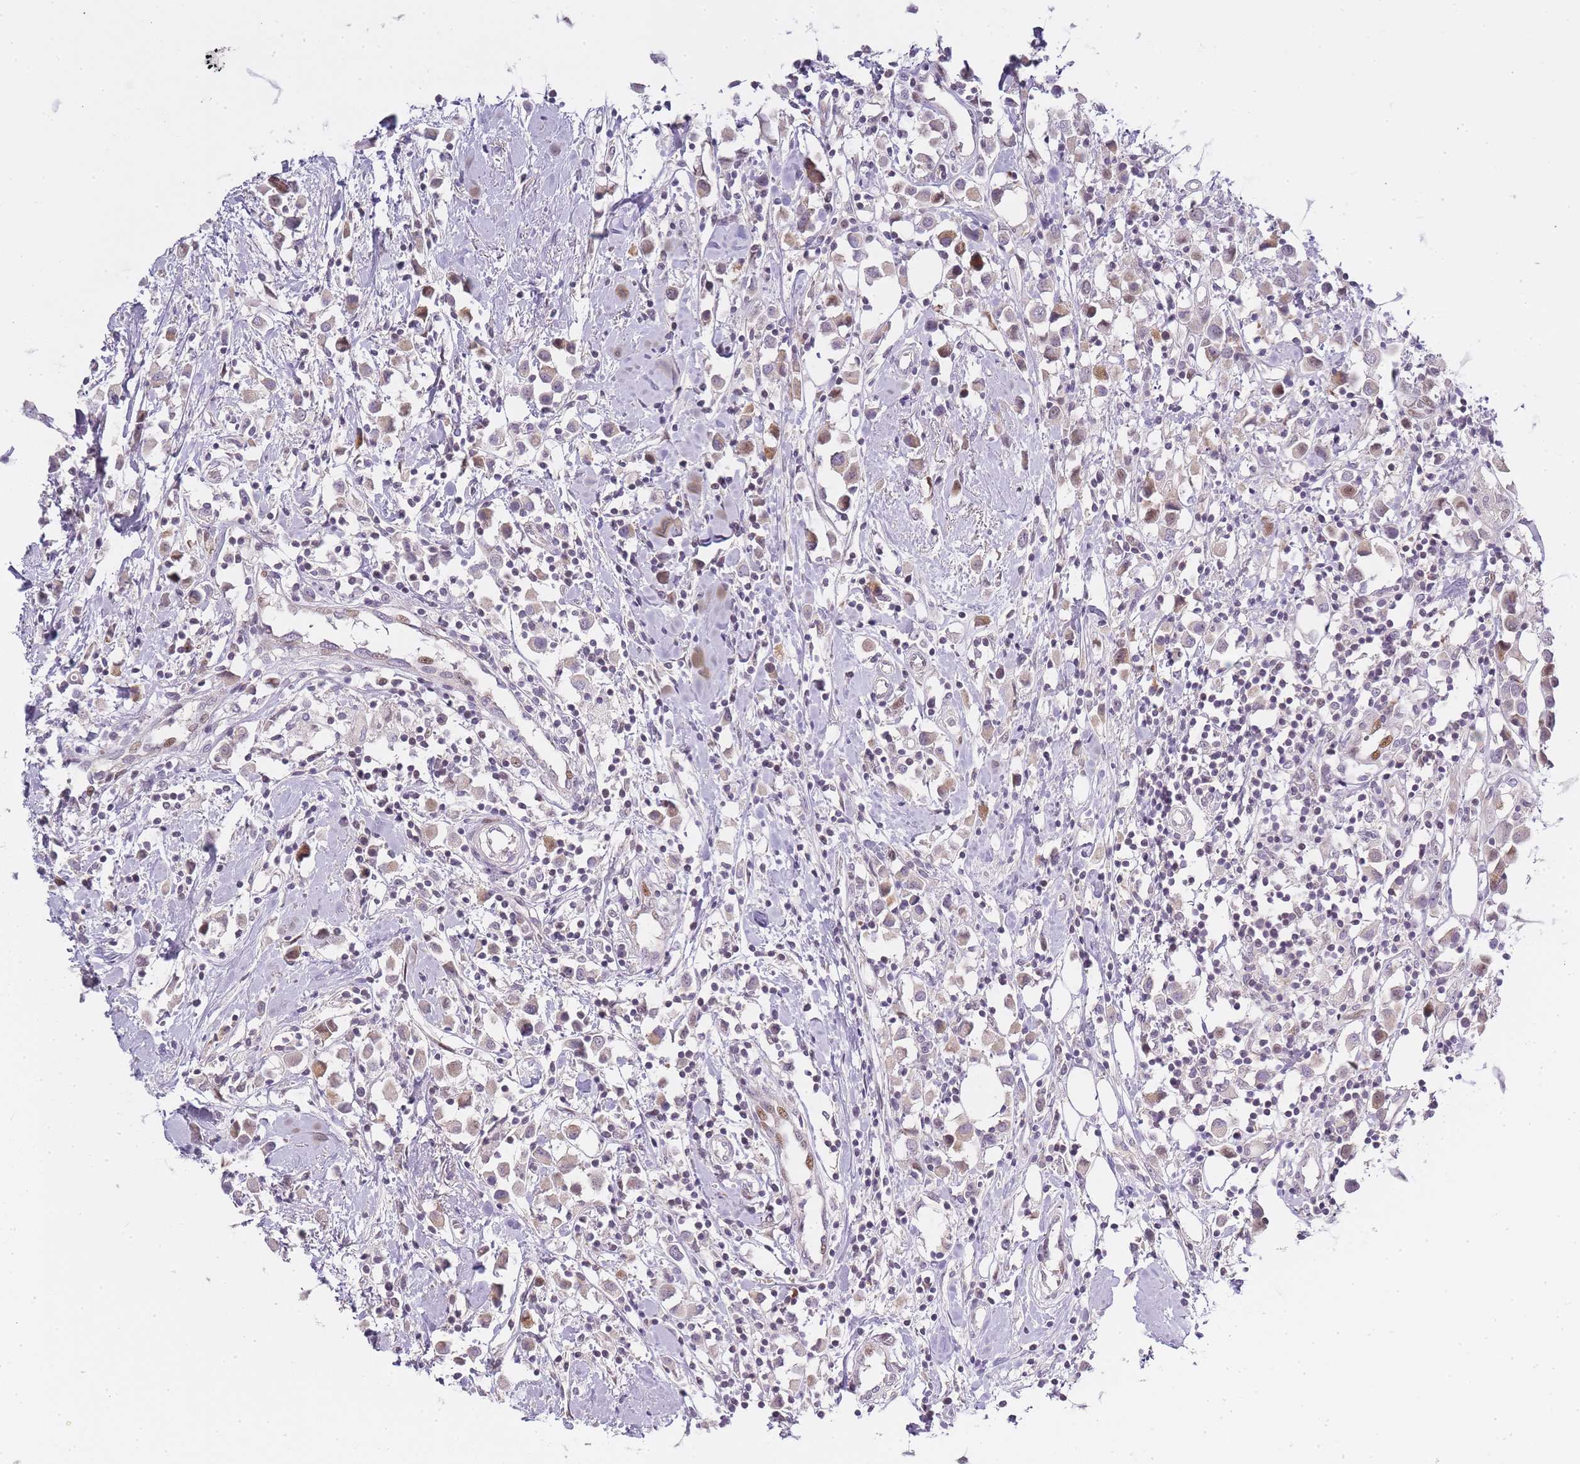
{"staining": {"intensity": "moderate", "quantity": "<25%", "location": "cytoplasmic/membranous"}, "tissue": "breast cancer", "cell_type": "Tumor cells", "image_type": "cancer", "snomed": [{"axis": "morphology", "description": "Duct carcinoma"}, {"axis": "topography", "description": "Breast"}], "caption": "Protein staining shows moderate cytoplasmic/membranous staining in about <25% of tumor cells in breast cancer (infiltrating ductal carcinoma). The staining is performed using DAB (3,3'-diaminobenzidine) brown chromogen to label protein expression. The nuclei are counter-stained blue using hematoxylin.", "gene": "OGG1", "patient": {"sex": "female", "age": 61}}